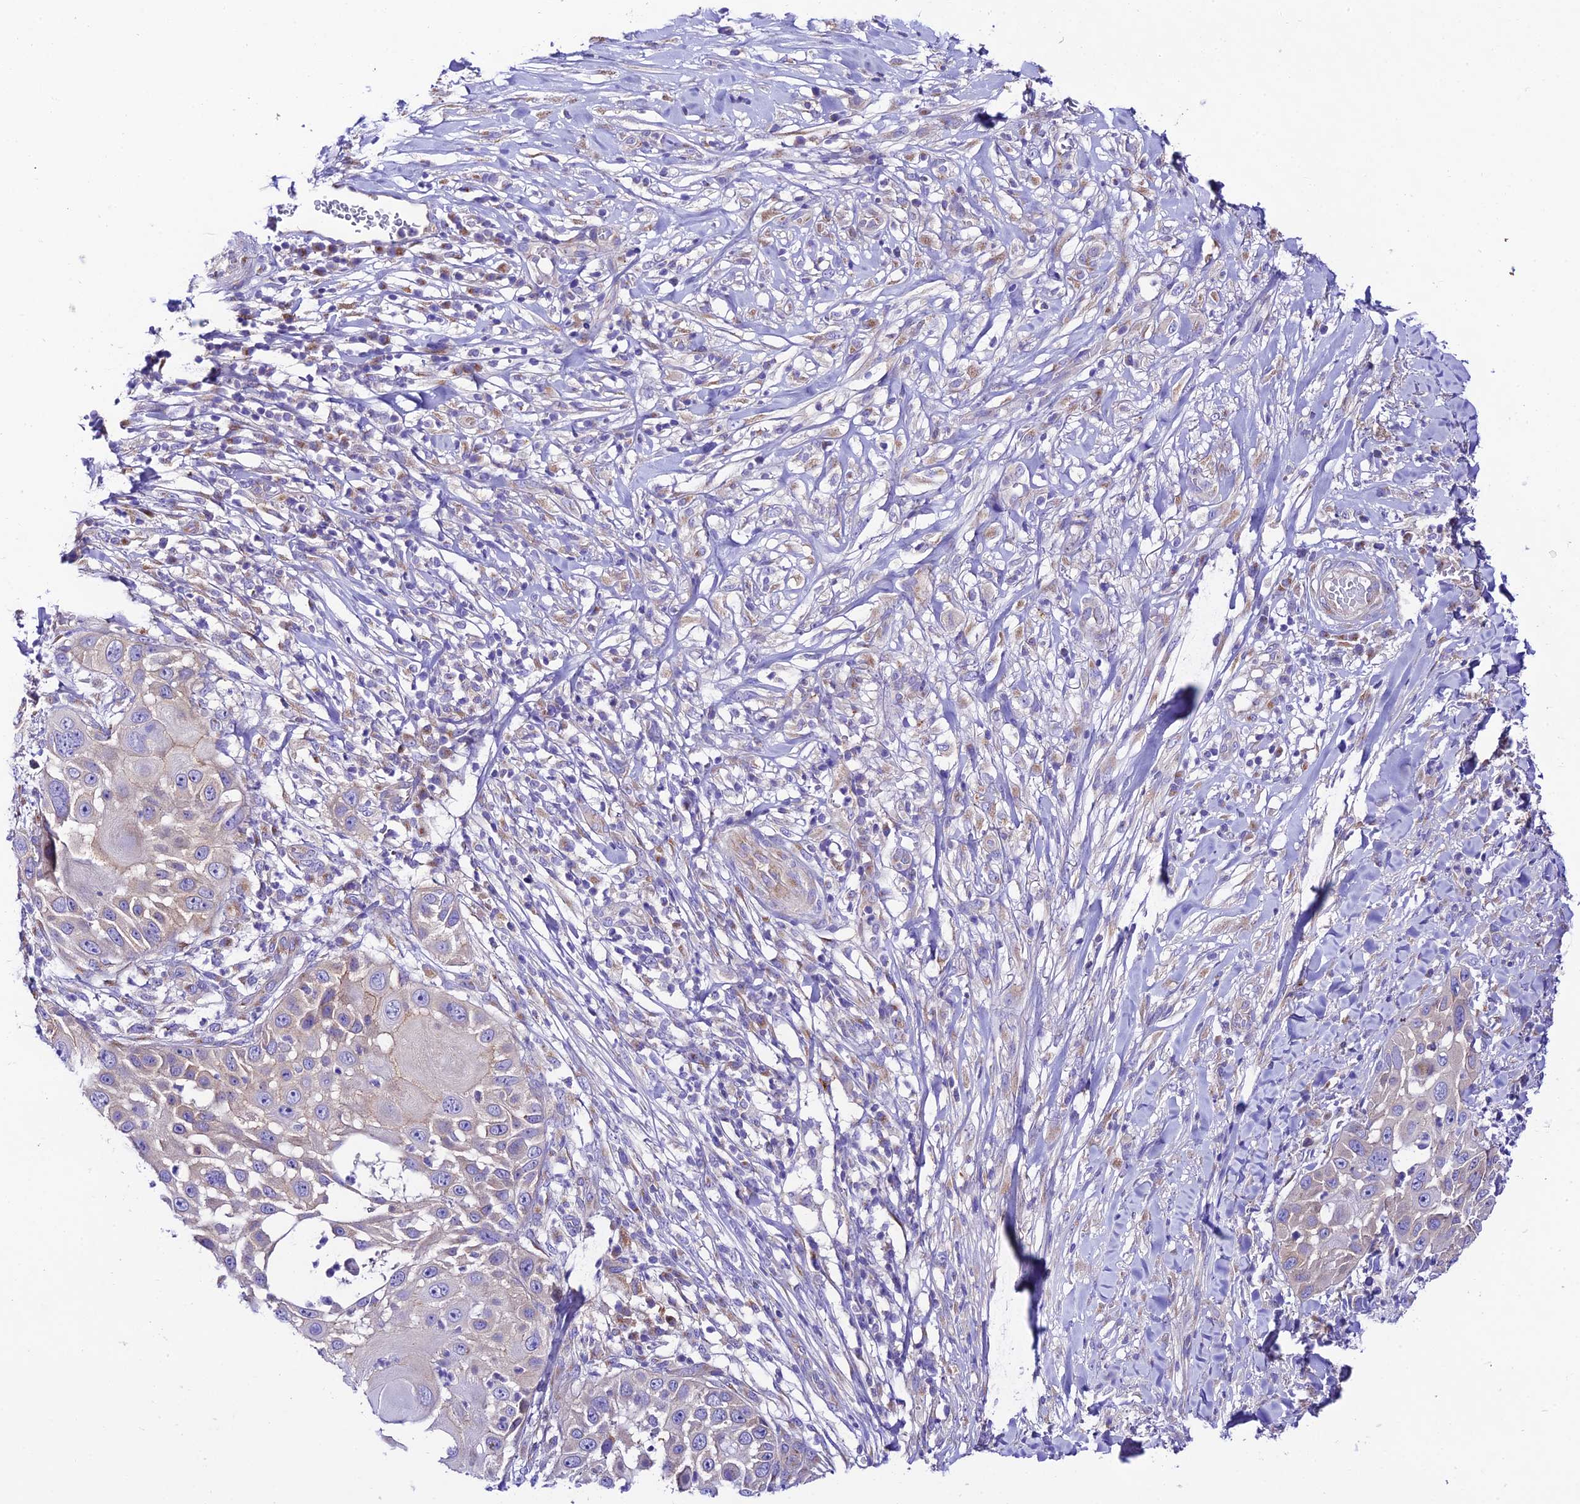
{"staining": {"intensity": "weak", "quantity": "<25%", "location": "cytoplasmic/membranous"}, "tissue": "skin cancer", "cell_type": "Tumor cells", "image_type": "cancer", "snomed": [{"axis": "morphology", "description": "Squamous cell carcinoma, NOS"}, {"axis": "topography", "description": "Skin"}], "caption": "This is a photomicrograph of immunohistochemistry staining of skin squamous cell carcinoma, which shows no staining in tumor cells.", "gene": "LACTB2", "patient": {"sex": "female", "age": 44}}